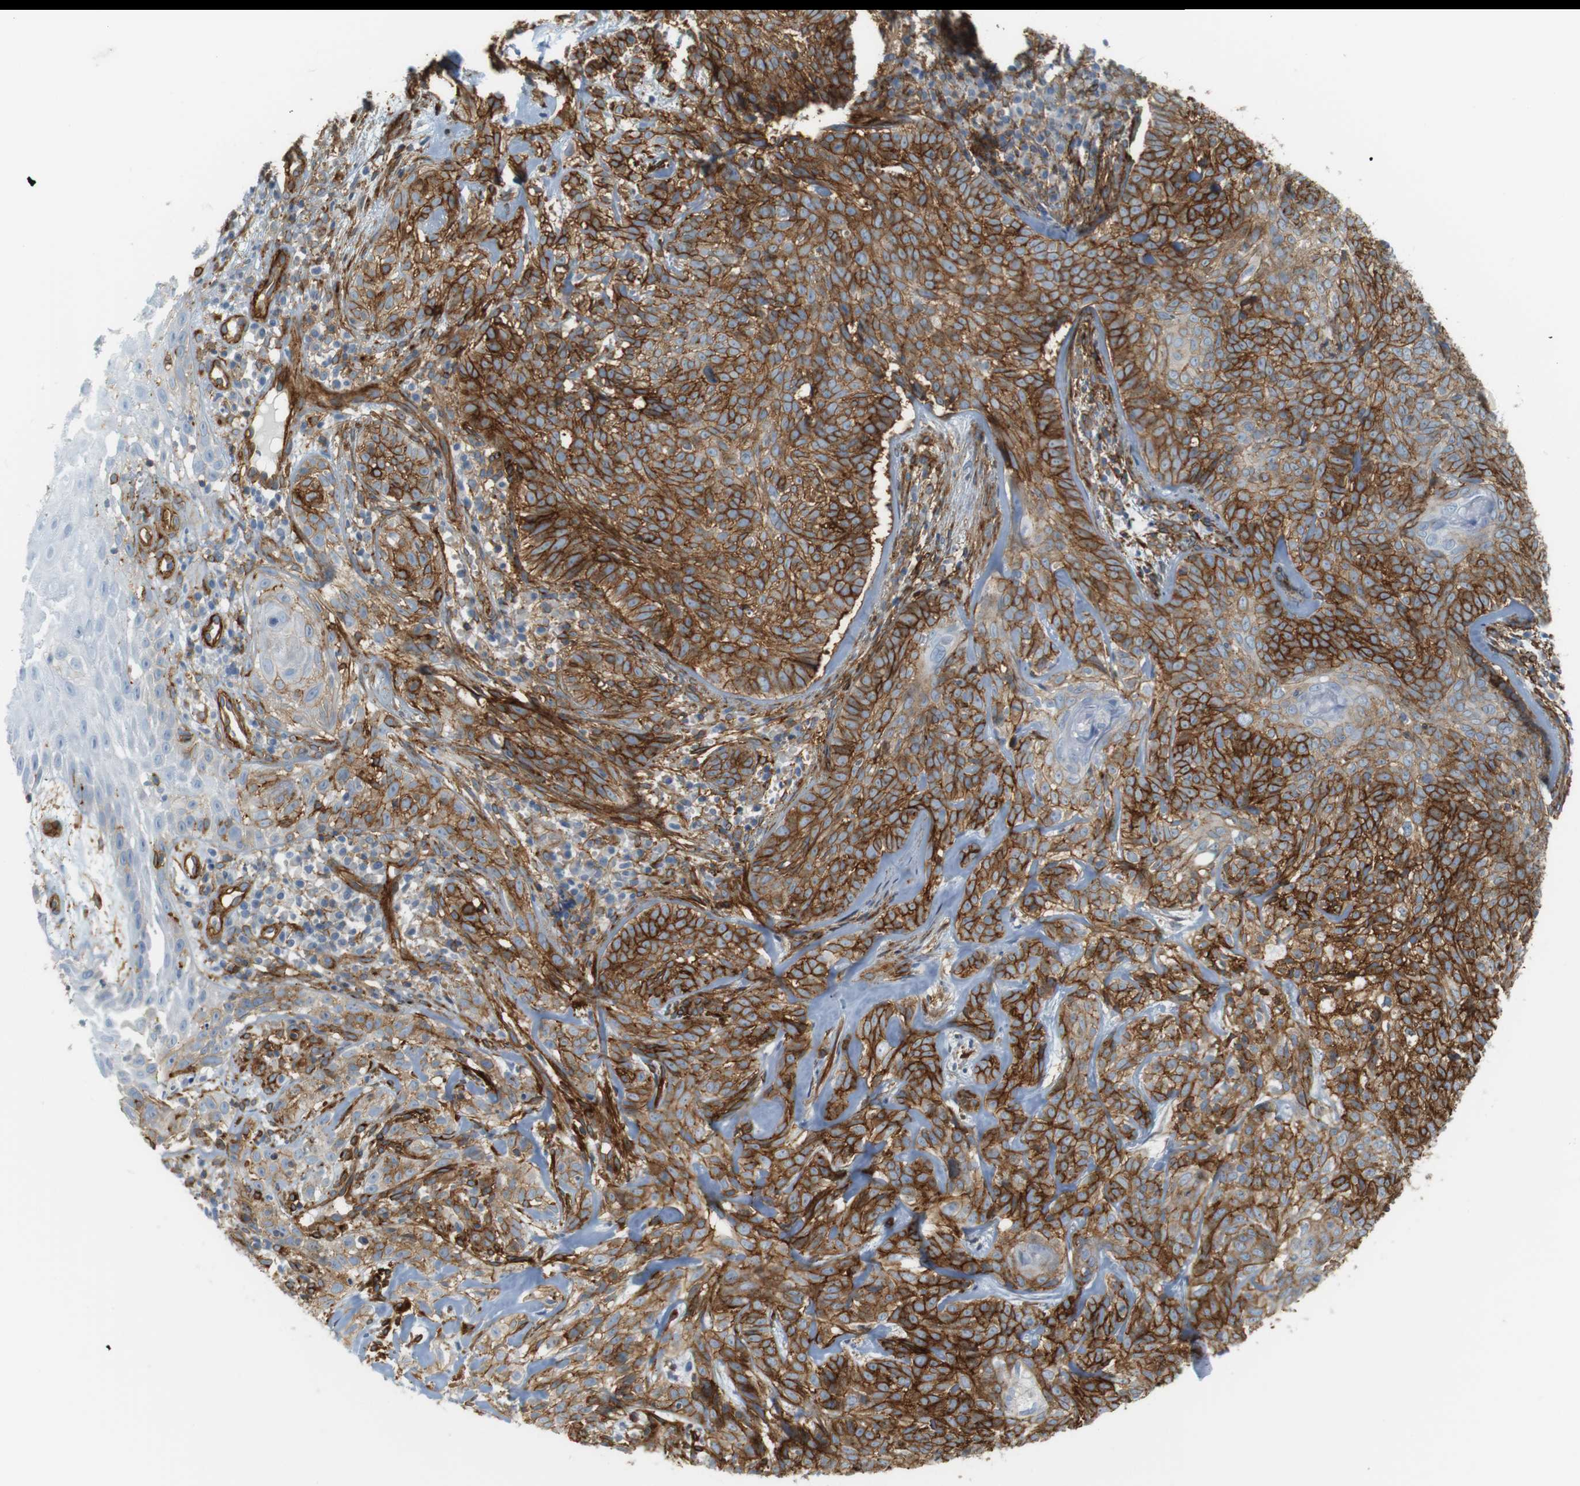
{"staining": {"intensity": "strong", "quantity": ">75%", "location": "cytoplasmic/membranous"}, "tissue": "skin cancer", "cell_type": "Tumor cells", "image_type": "cancer", "snomed": [{"axis": "morphology", "description": "Basal cell carcinoma"}, {"axis": "topography", "description": "Skin"}], "caption": "Immunohistochemistry (IHC) photomicrograph of human basal cell carcinoma (skin) stained for a protein (brown), which displays high levels of strong cytoplasmic/membranous expression in approximately >75% of tumor cells.", "gene": "F2R", "patient": {"sex": "male", "age": 72}}